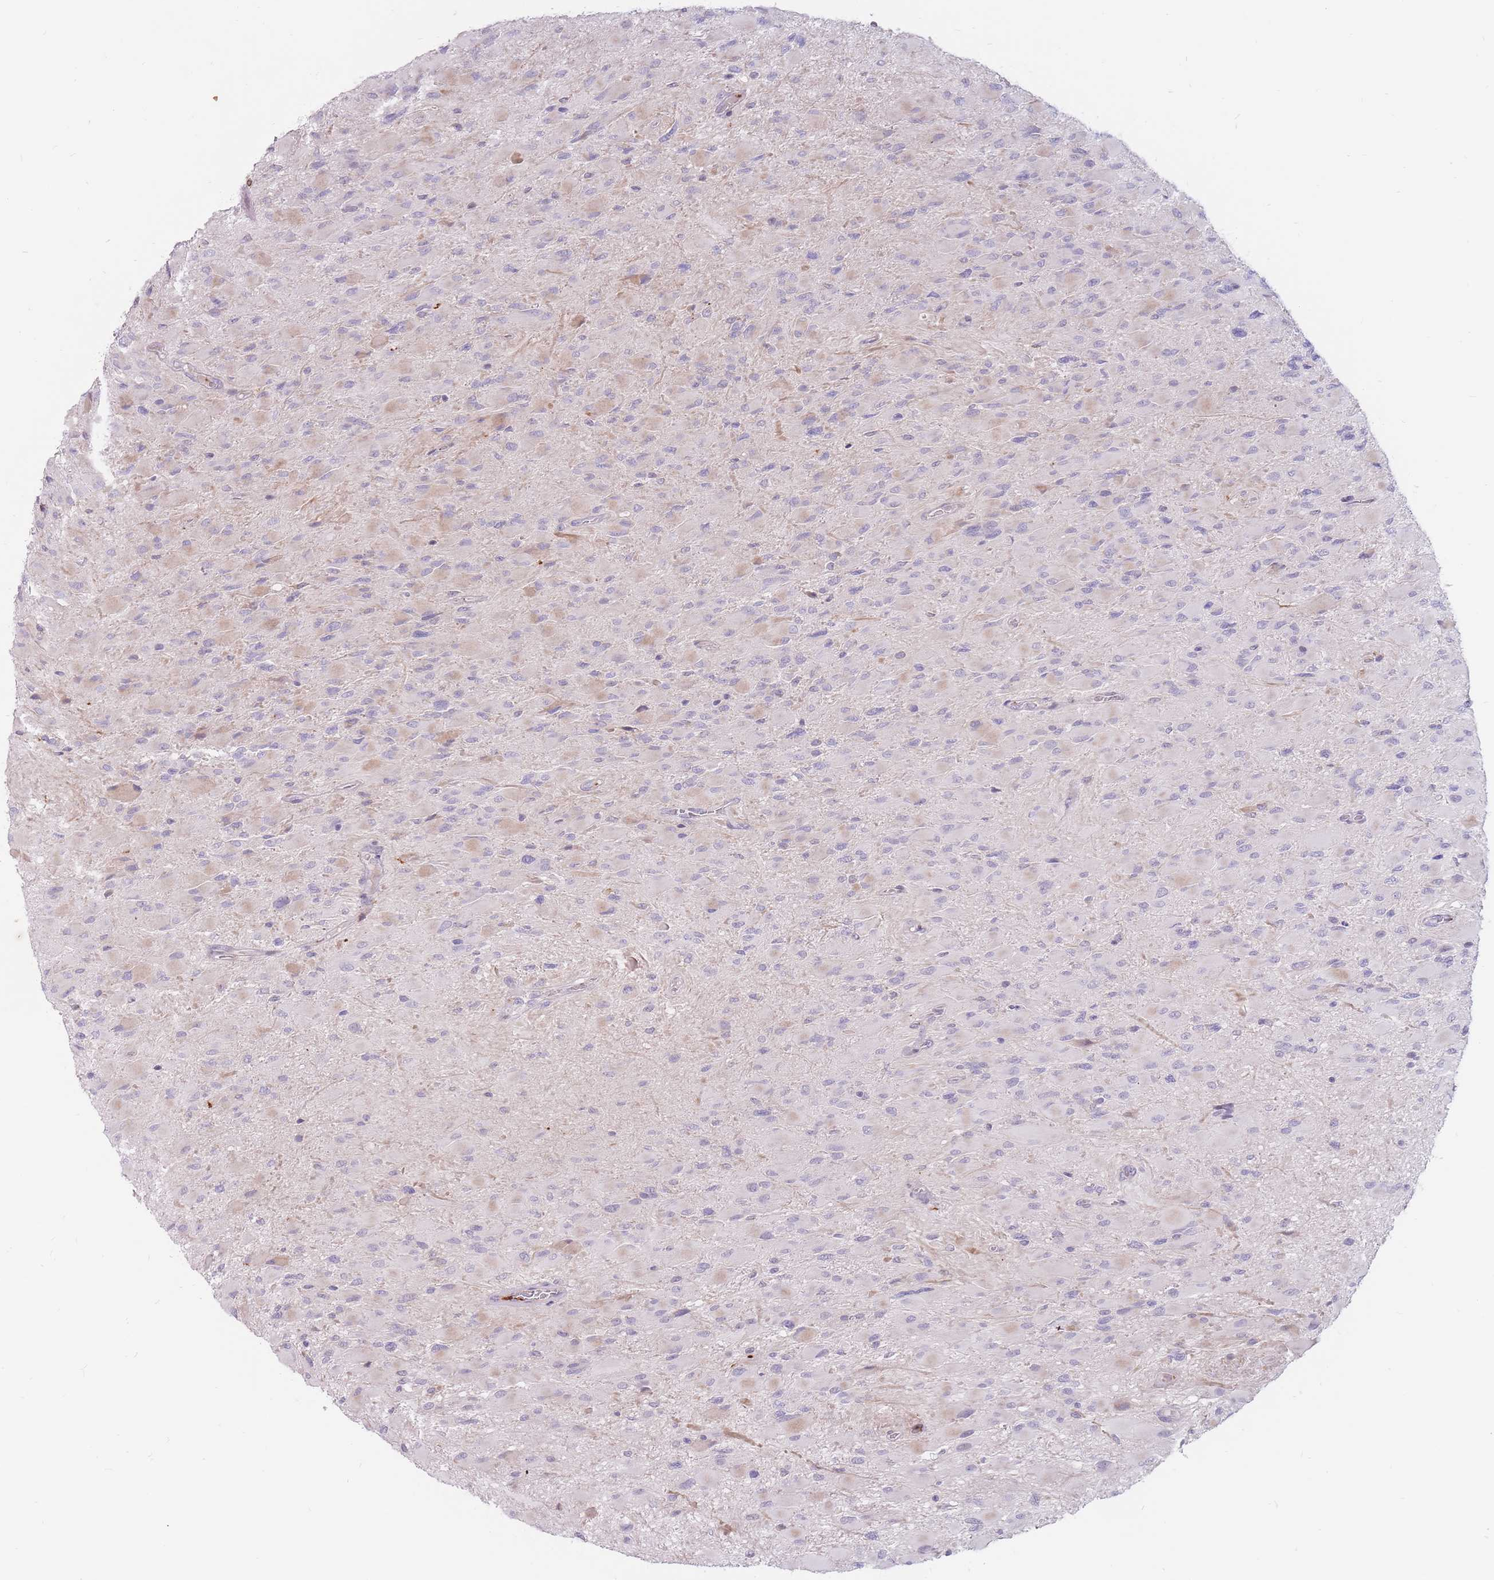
{"staining": {"intensity": "negative", "quantity": "none", "location": "none"}, "tissue": "glioma", "cell_type": "Tumor cells", "image_type": "cancer", "snomed": [{"axis": "morphology", "description": "Glioma, malignant, High grade"}, {"axis": "topography", "description": "Cerebral cortex"}], "caption": "Human high-grade glioma (malignant) stained for a protein using immunohistochemistry displays no expression in tumor cells.", "gene": "PTGDR", "patient": {"sex": "female", "age": 36}}